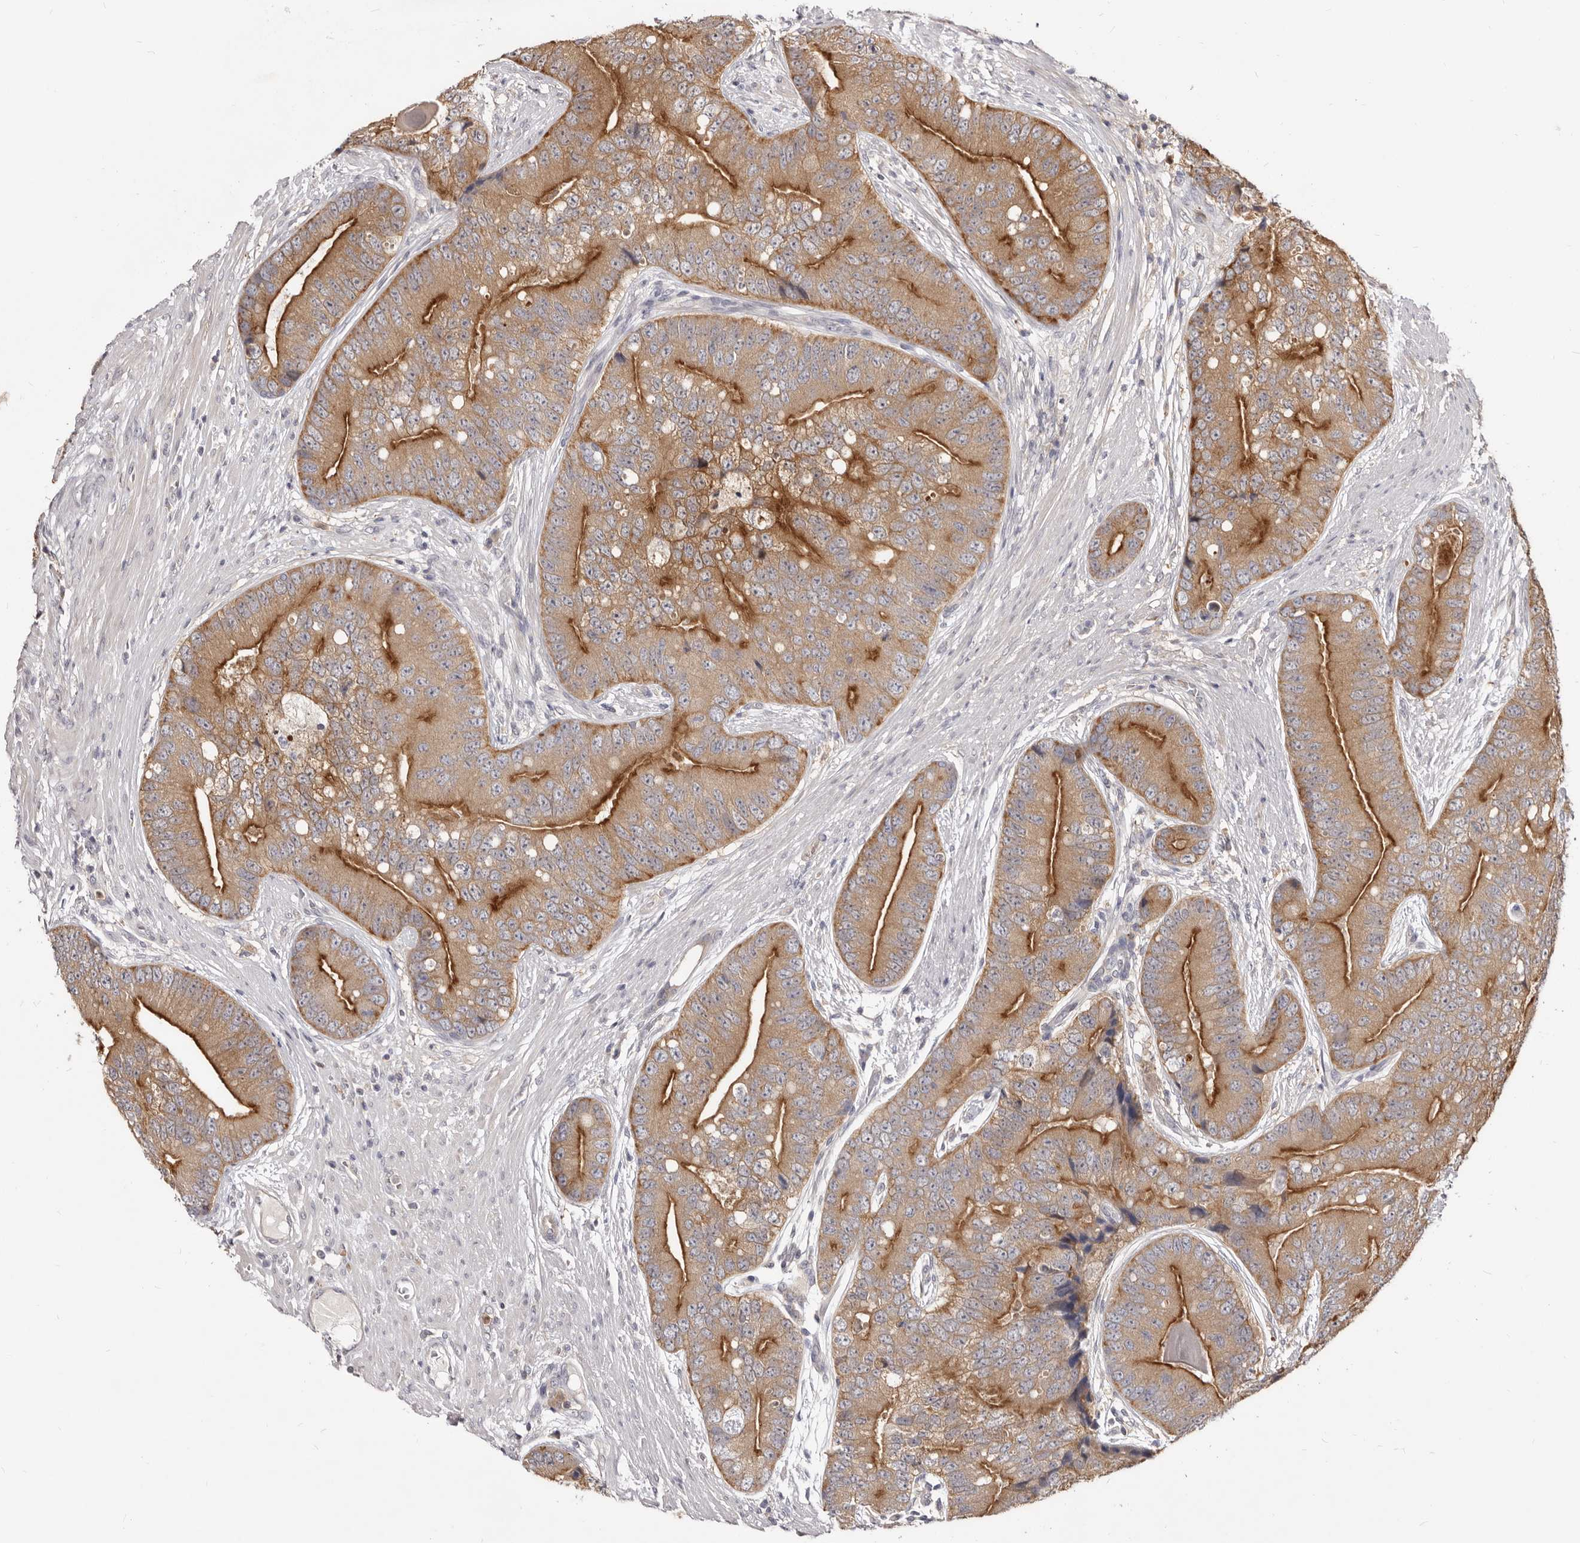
{"staining": {"intensity": "moderate", "quantity": ">75%", "location": "cytoplasmic/membranous"}, "tissue": "prostate cancer", "cell_type": "Tumor cells", "image_type": "cancer", "snomed": [{"axis": "morphology", "description": "Adenocarcinoma, High grade"}, {"axis": "topography", "description": "Prostate"}], "caption": "IHC staining of high-grade adenocarcinoma (prostate), which shows medium levels of moderate cytoplasmic/membranous expression in about >75% of tumor cells indicating moderate cytoplasmic/membranous protein staining. The staining was performed using DAB (3,3'-diaminobenzidine) (brown) for protein detection and nuclei were counterstained in hematoxylin (blue).", "gene": "TC2N", "patient": {"sex": "male", "age": 70}}